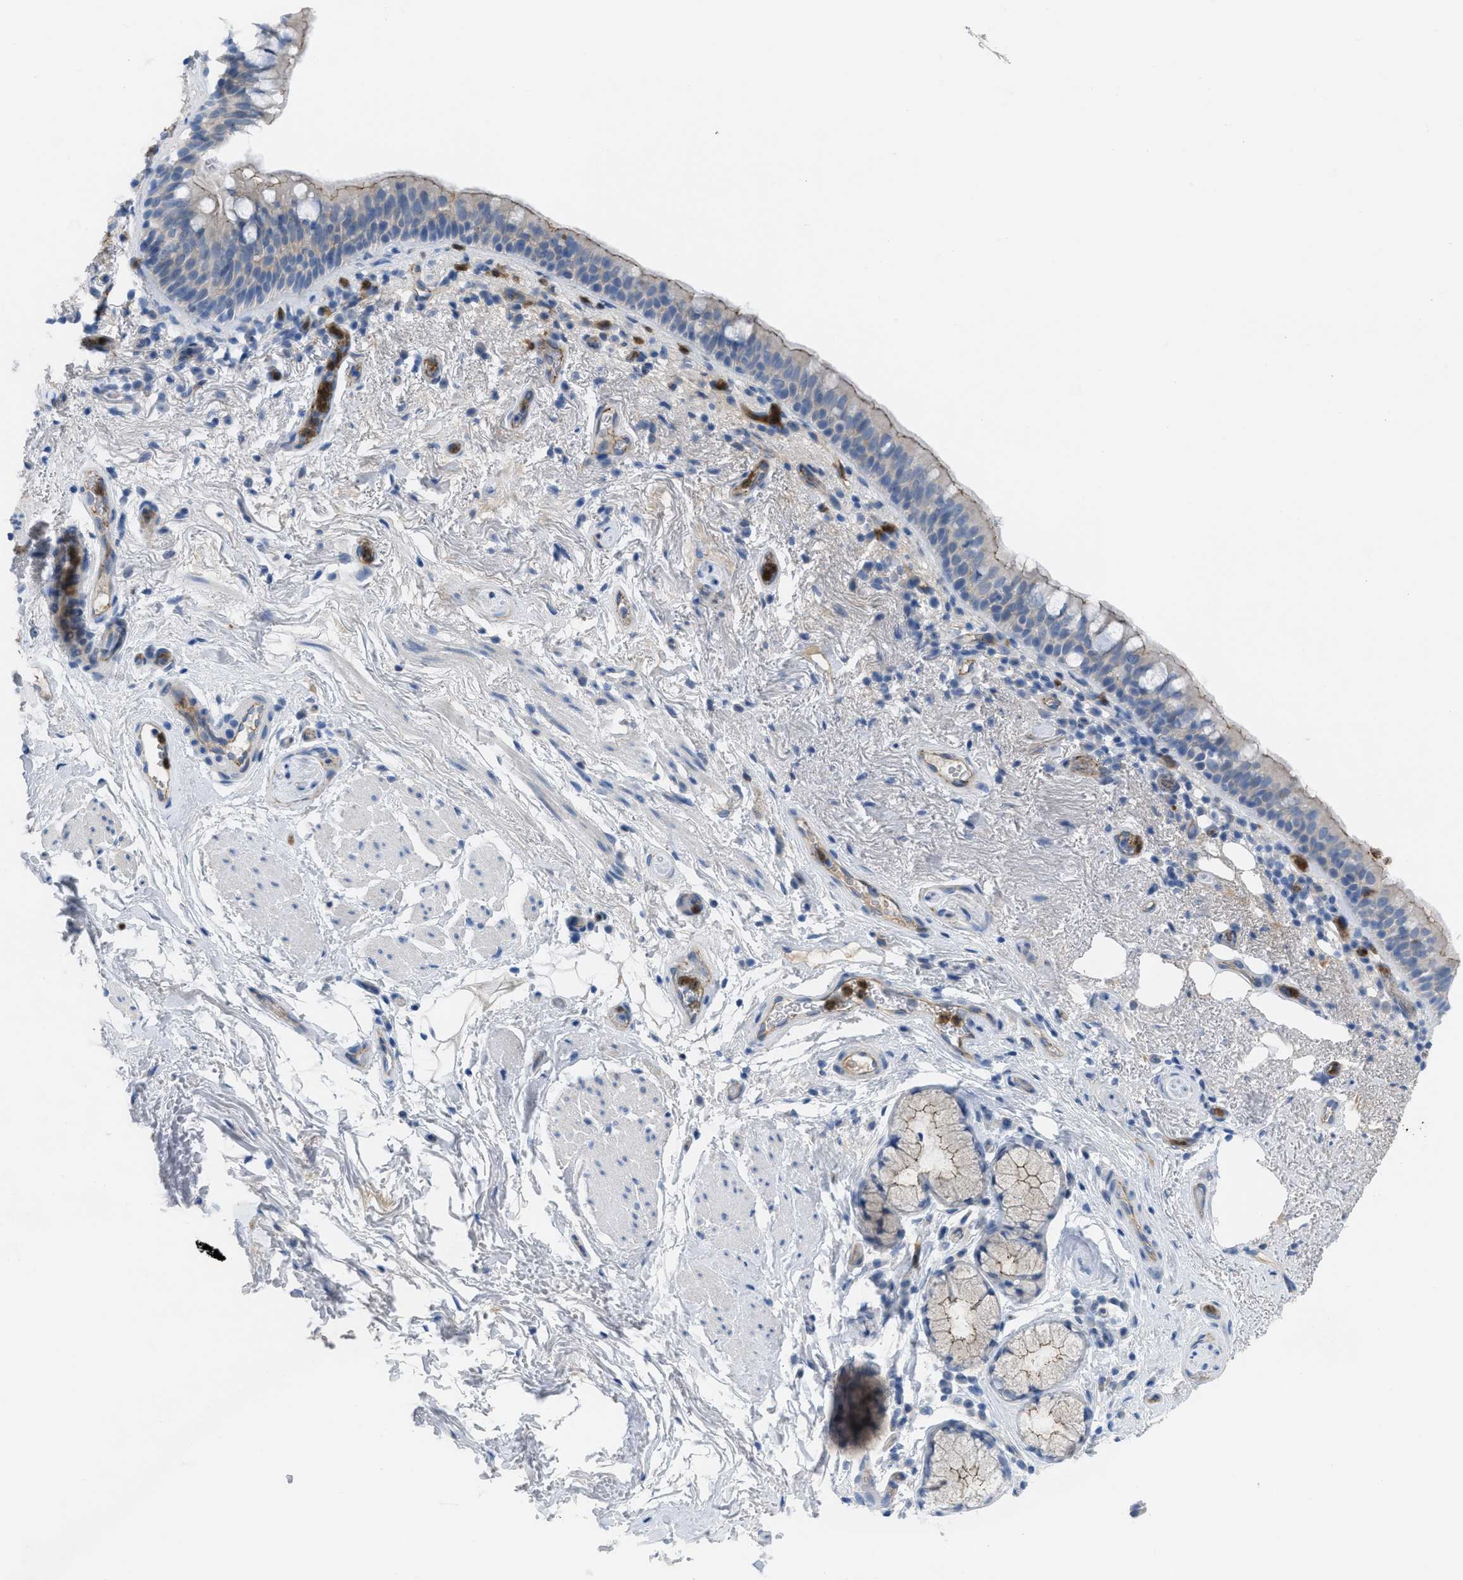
{"staining": {"intensity": "moderate", "quantity": "<25%", "location": "cytoplasmic/membranous"}, "tissue": "bronchus", "cell_type": "Respiratory epithelial cells", "image_type": "normal", "snomed": [{"axis": "morphology", "description": "Normal tissue, NOS"}, {"axis": "morphology", "description": "Inflammation, NOS"}, {"axis": "topography", "description": "Cartilage tissue"}, {"axis": "topography", "description": "Bronchus"}], "caption": "Human bronchus stained for a protein (brown) reveals moderate cytoplasmic/membranous positive positivity in approximately <25% of respiratory epithelial cells.", "gene": "CRB3", "patient": {"sex": "male", "age": 77}}